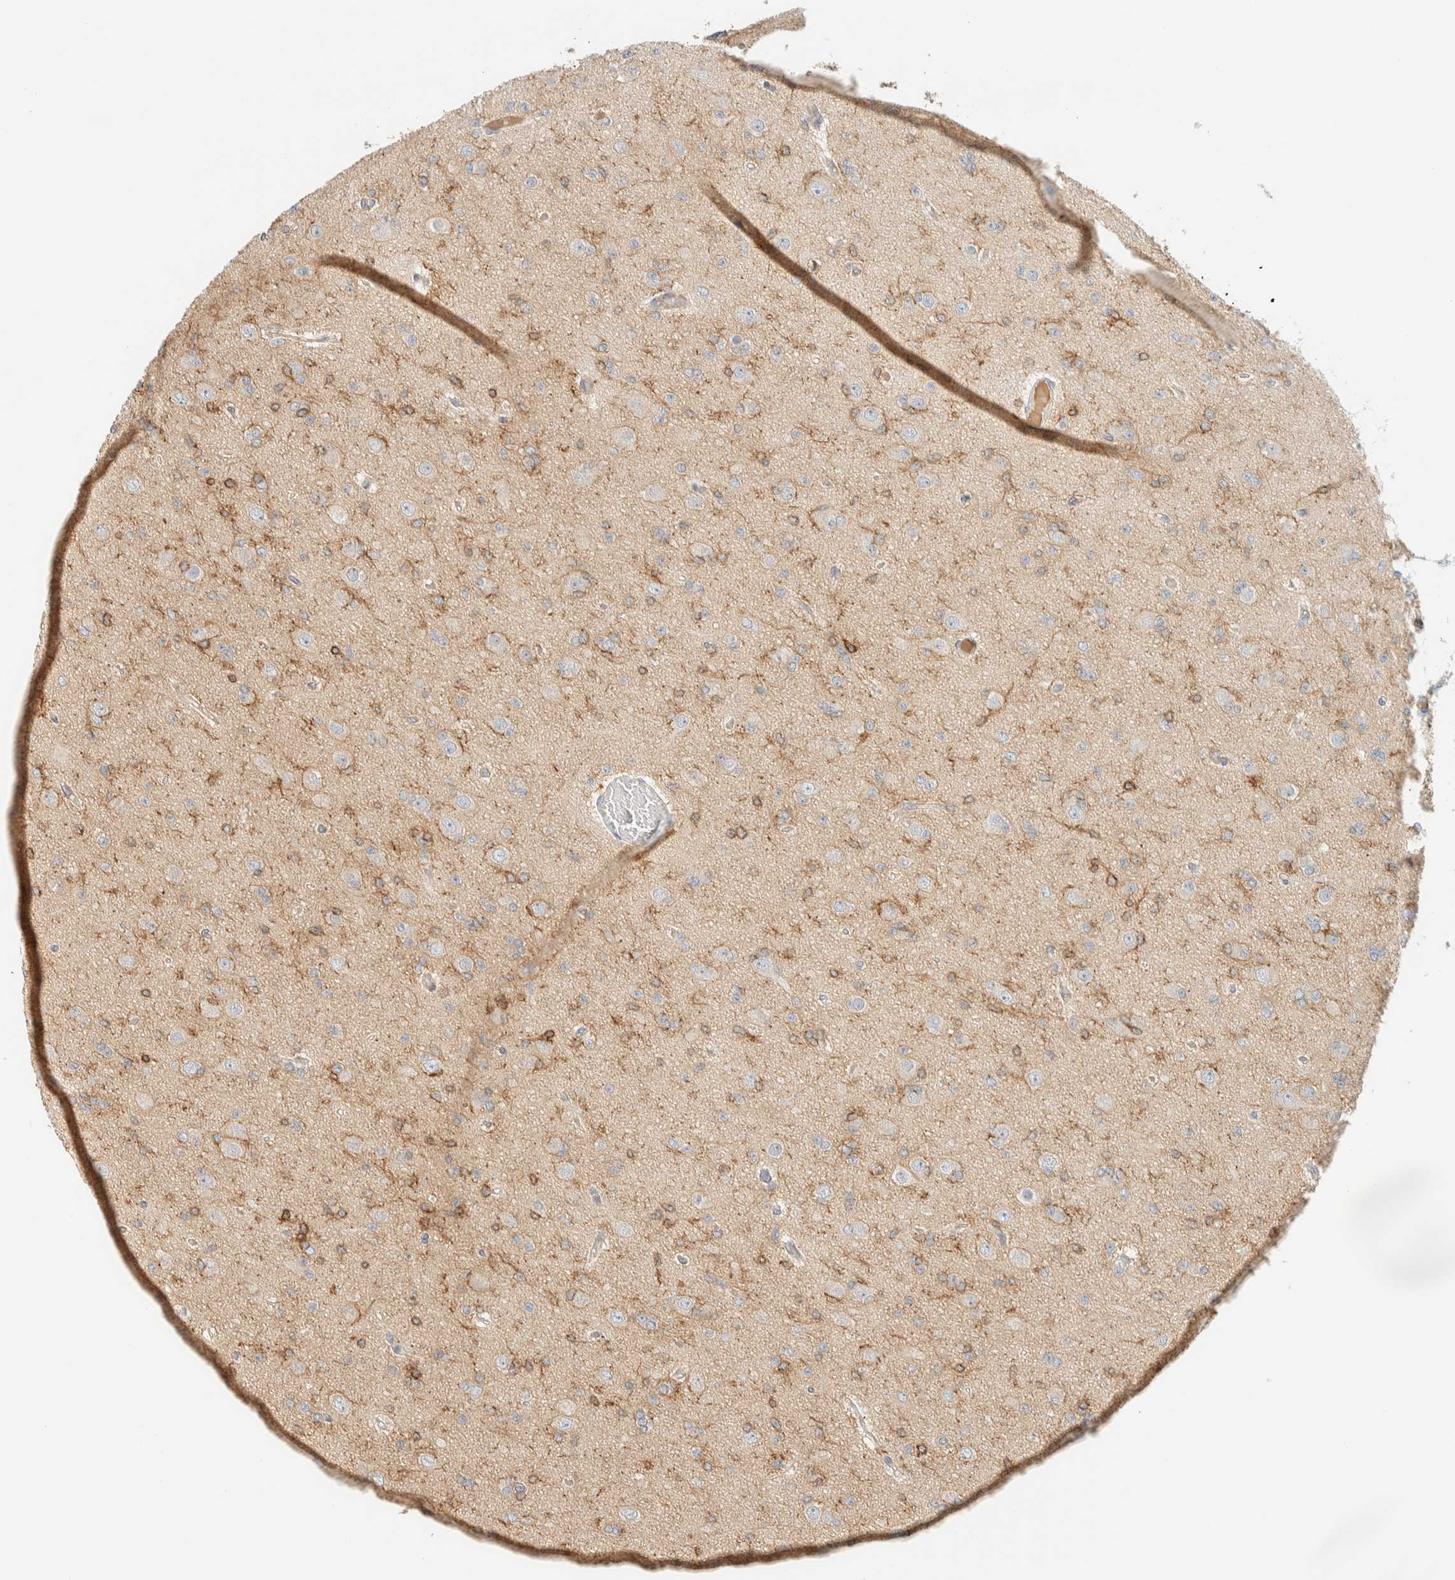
{"staining": {"intensity": "weak", "quantity": "<25%", "location": "cytoplasmic/membranous"}, "tissue": "glioma", "cell_type": "Tumor cells", "image_type": "cancer", "snomed": [{"axis": "morphology", "description": "Glioma, malignant, Low grade"}, {"axis": "topography", "description": "Brain"}], "caption": "Immunohistochemistry histopathology image of neoplastic tissue: human malignant glioma (low-grade) stained with DAB (3,3'-diaminobenzidine) demonstrates no significant protein staining in tumor cells.", "gene": "LIMA1", "patient": {"sex": "female", "age": 22}}